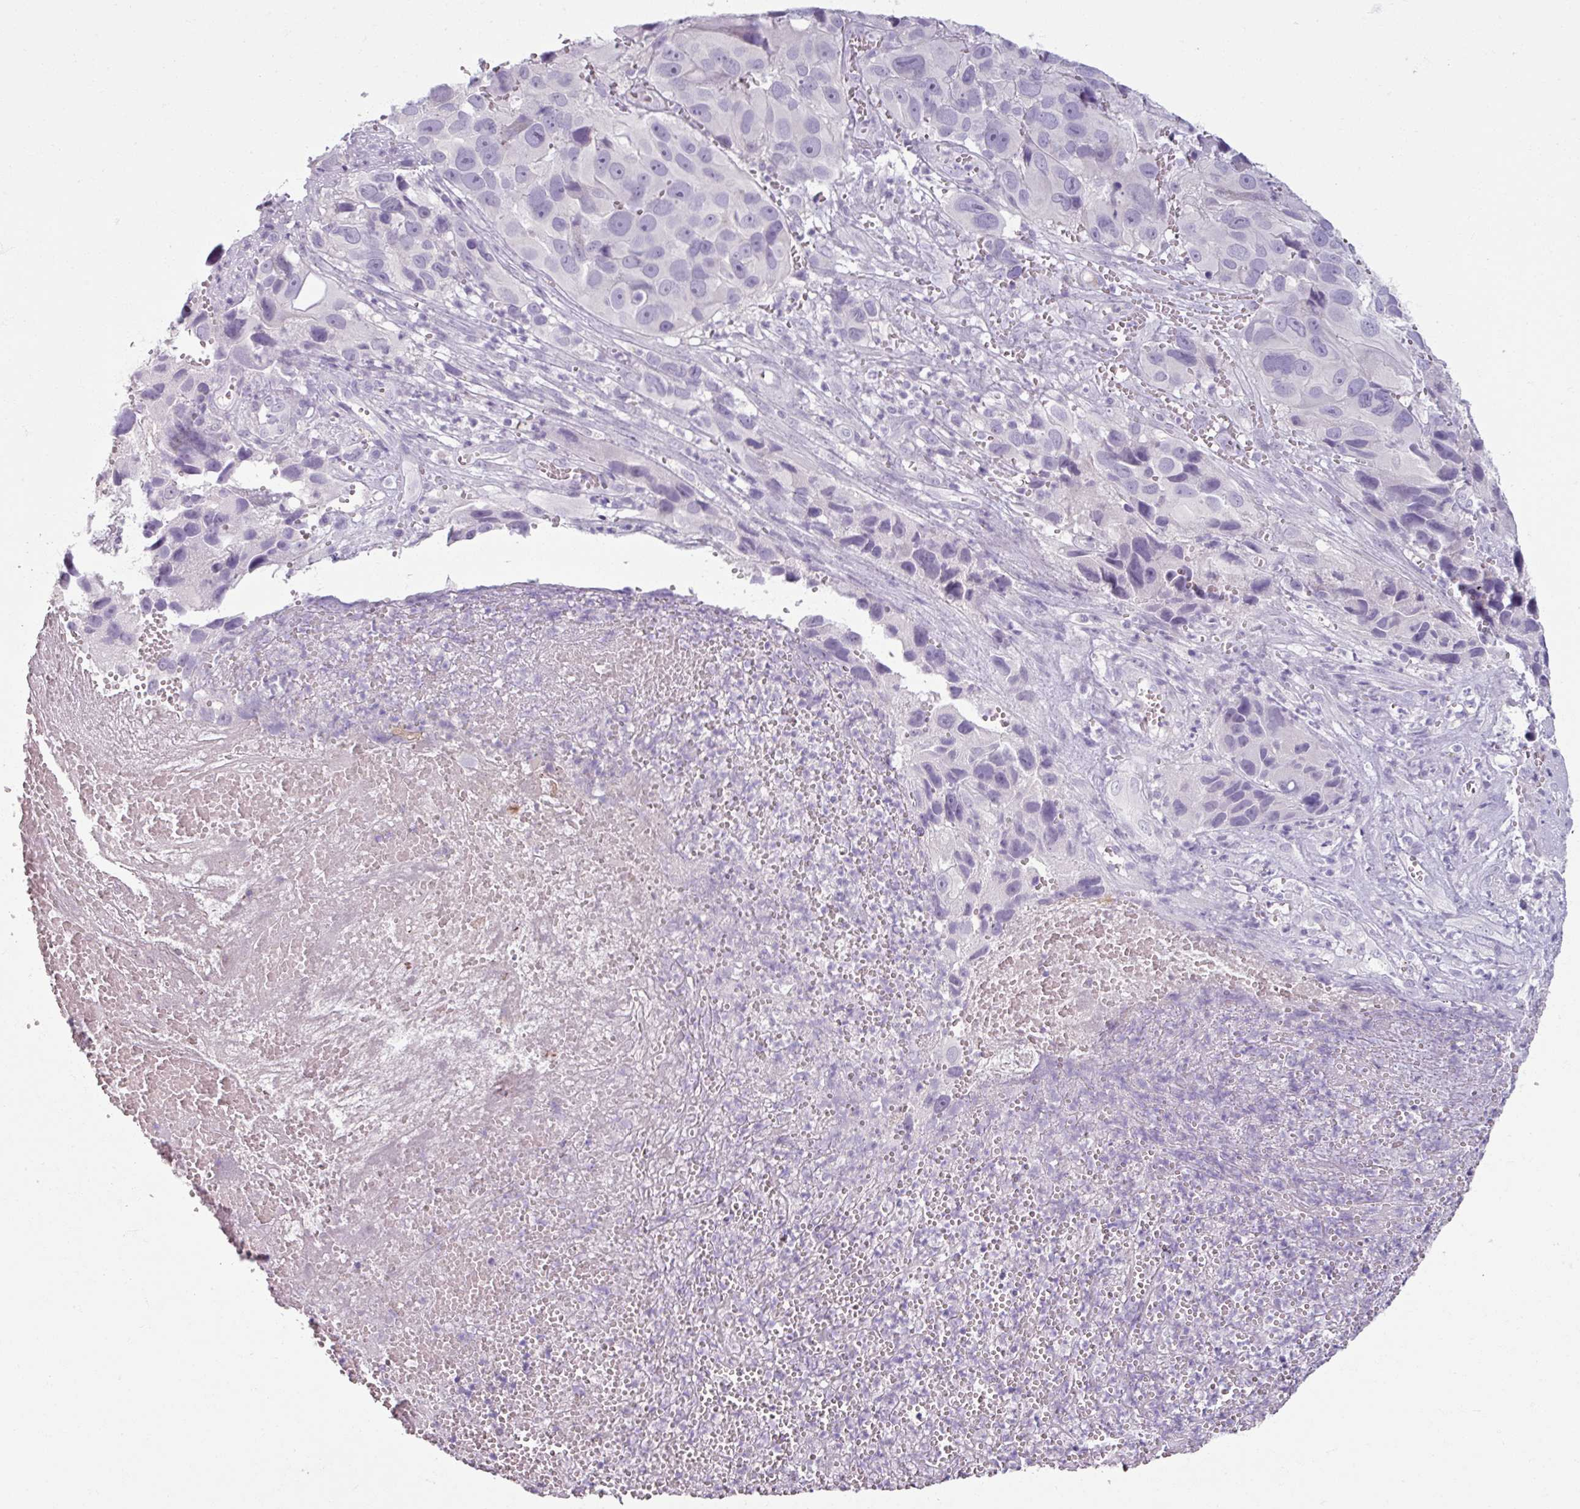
{"staining": {"intensity": "negative", "quantity": "none", "location": "none"}, "tissue": "melanoma", "cell_type": "Tumor cells", "image_type": "cancer", "snomed": [{"axis": "morphology", "description": "Malignant melanoma, NOS"}, {"axis": "topography", "description": "Skin"}], "caption": "Photomicrograph shows no protein staining in tumor cells of malignant melanoma tissue.", "gene": "SLC27A5", "patient": {"sex": "male", "age": 84}}